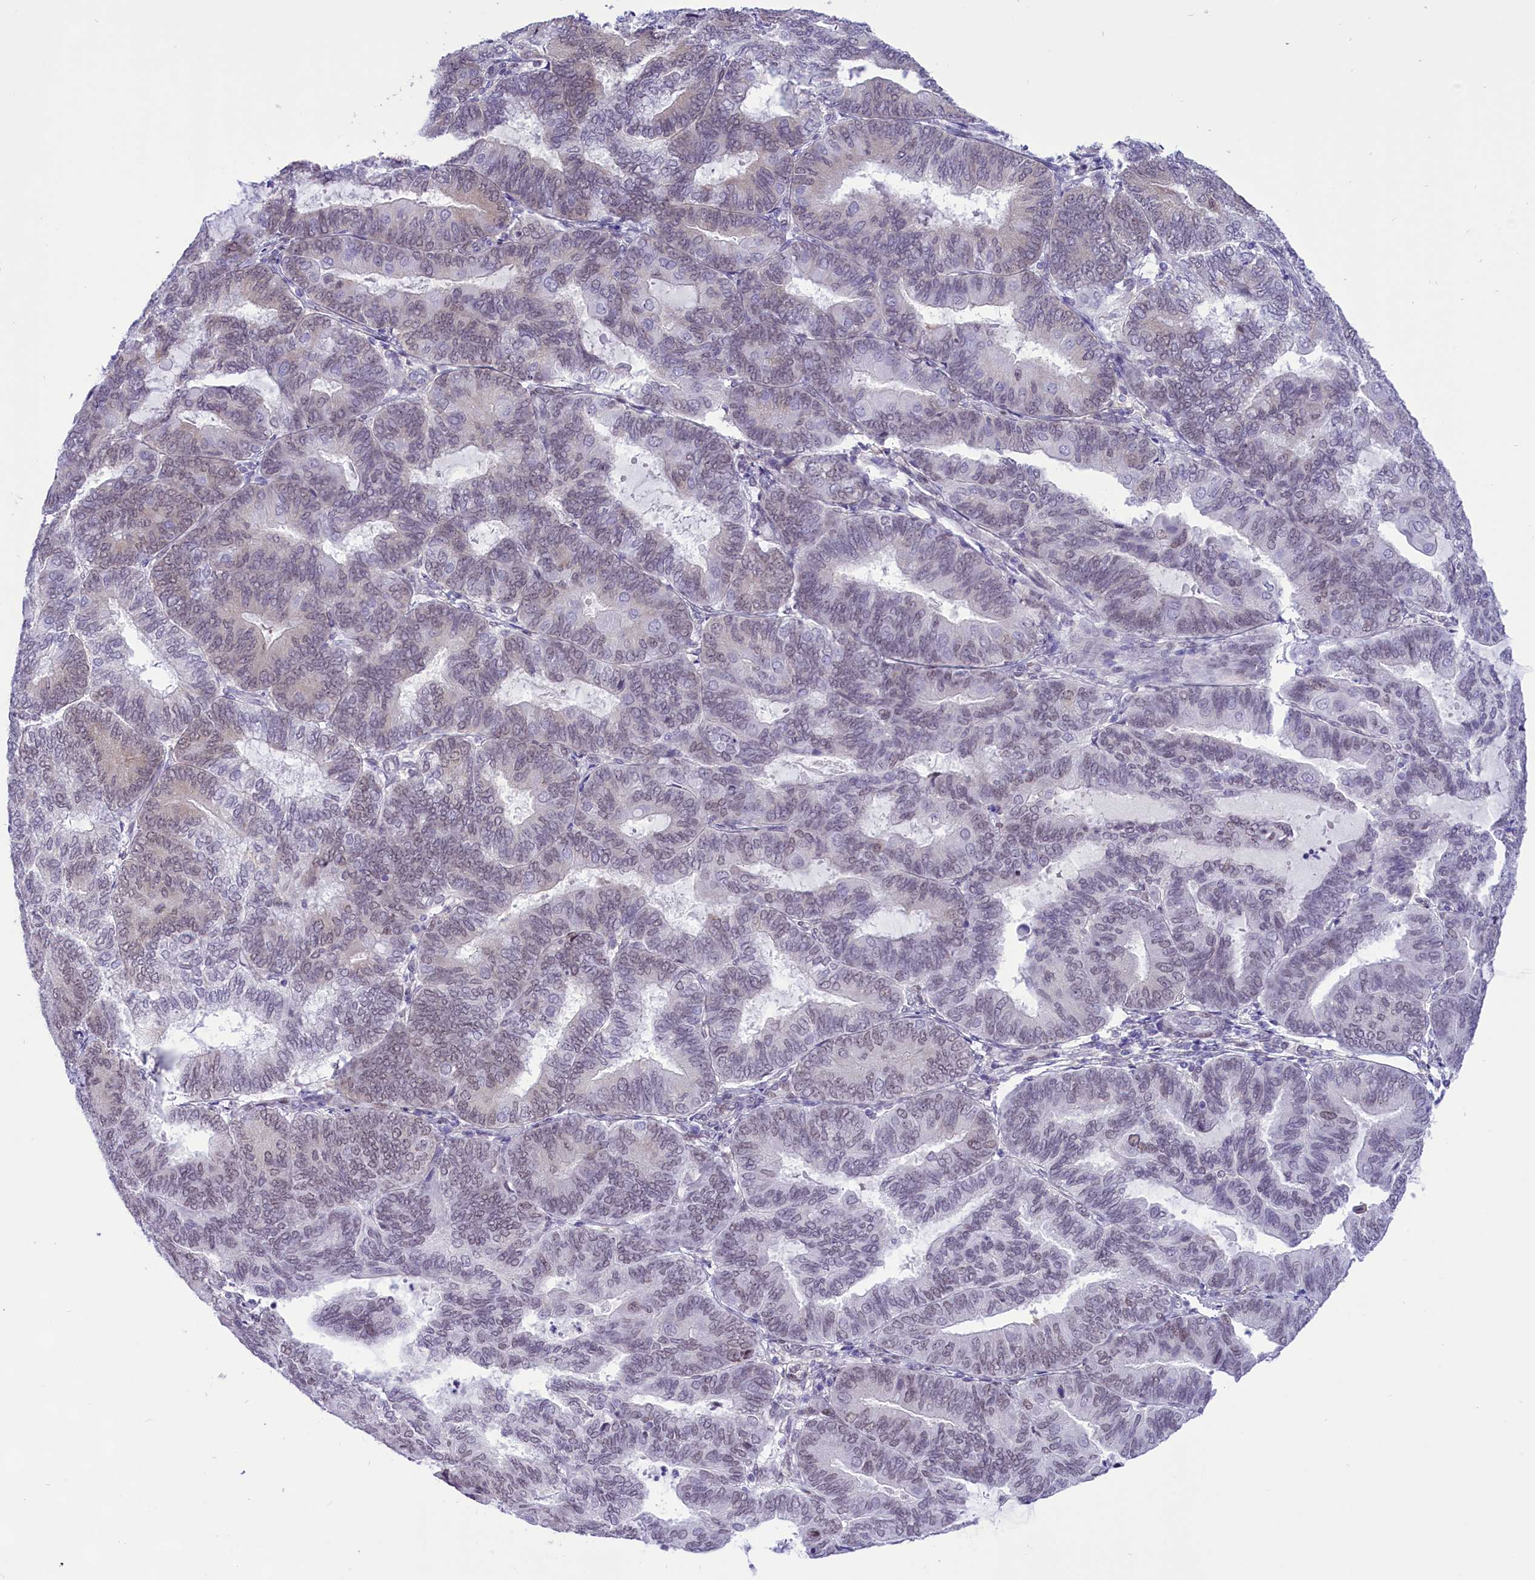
{"staining": {"intensity": "weak", "quantity": "<25%", "location": "nuclear"}, "tissue": "endometrial cancer", "cell_type": "Tumor cells", "image_type": "cancer", "snomed": [{"axis": "morphology", "description": "Adenocarcinoma, NOS"}, {"axis": "topography", "description": "Endometrium"}], "caption": "Immunohistochemical staining of human endometrial cancer displays no significant expression in tumor cells.", "gene": "RPS6KB1", "patient": {"sex": "female", "age": 81}}